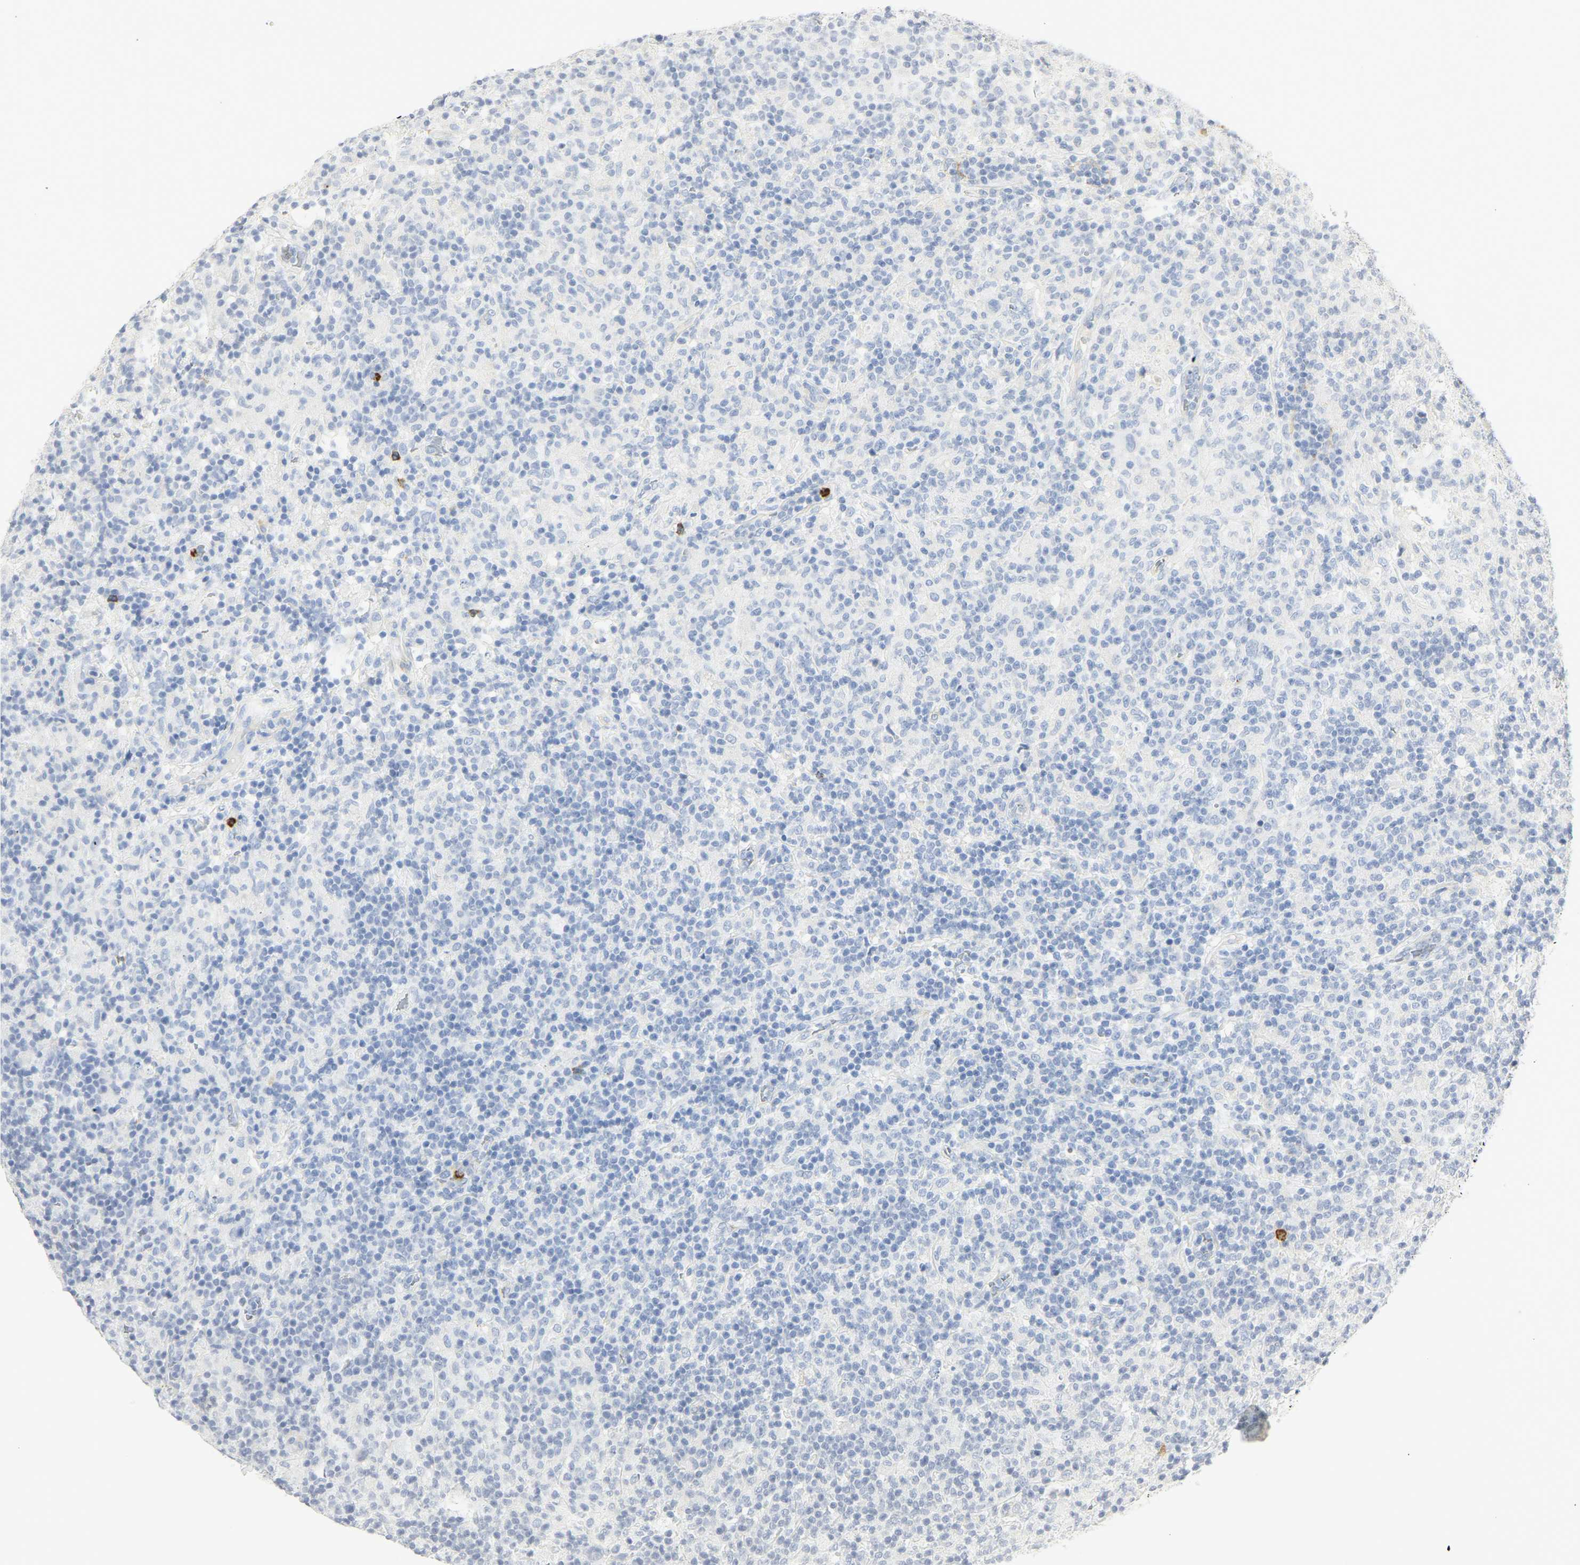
{"staining": {"intensity": "negative", "quantity": "none", "location": "none"}, "tissue": "lymphoma", "cell_type": "Tumor cells", "image_type": "cancer", "snomed": [{"axis": "morphology", "description": "Hodgkin's disease, NOS"}, {"axis": "topography", "description": "Lymph node"}], "caption": "Immunohistochemical staining of human Hodgkin's disease demonstrates no significant staining in tumor cells.", "gene": "CEACAM5", "patient": {"sex": "male", "age": 70}}